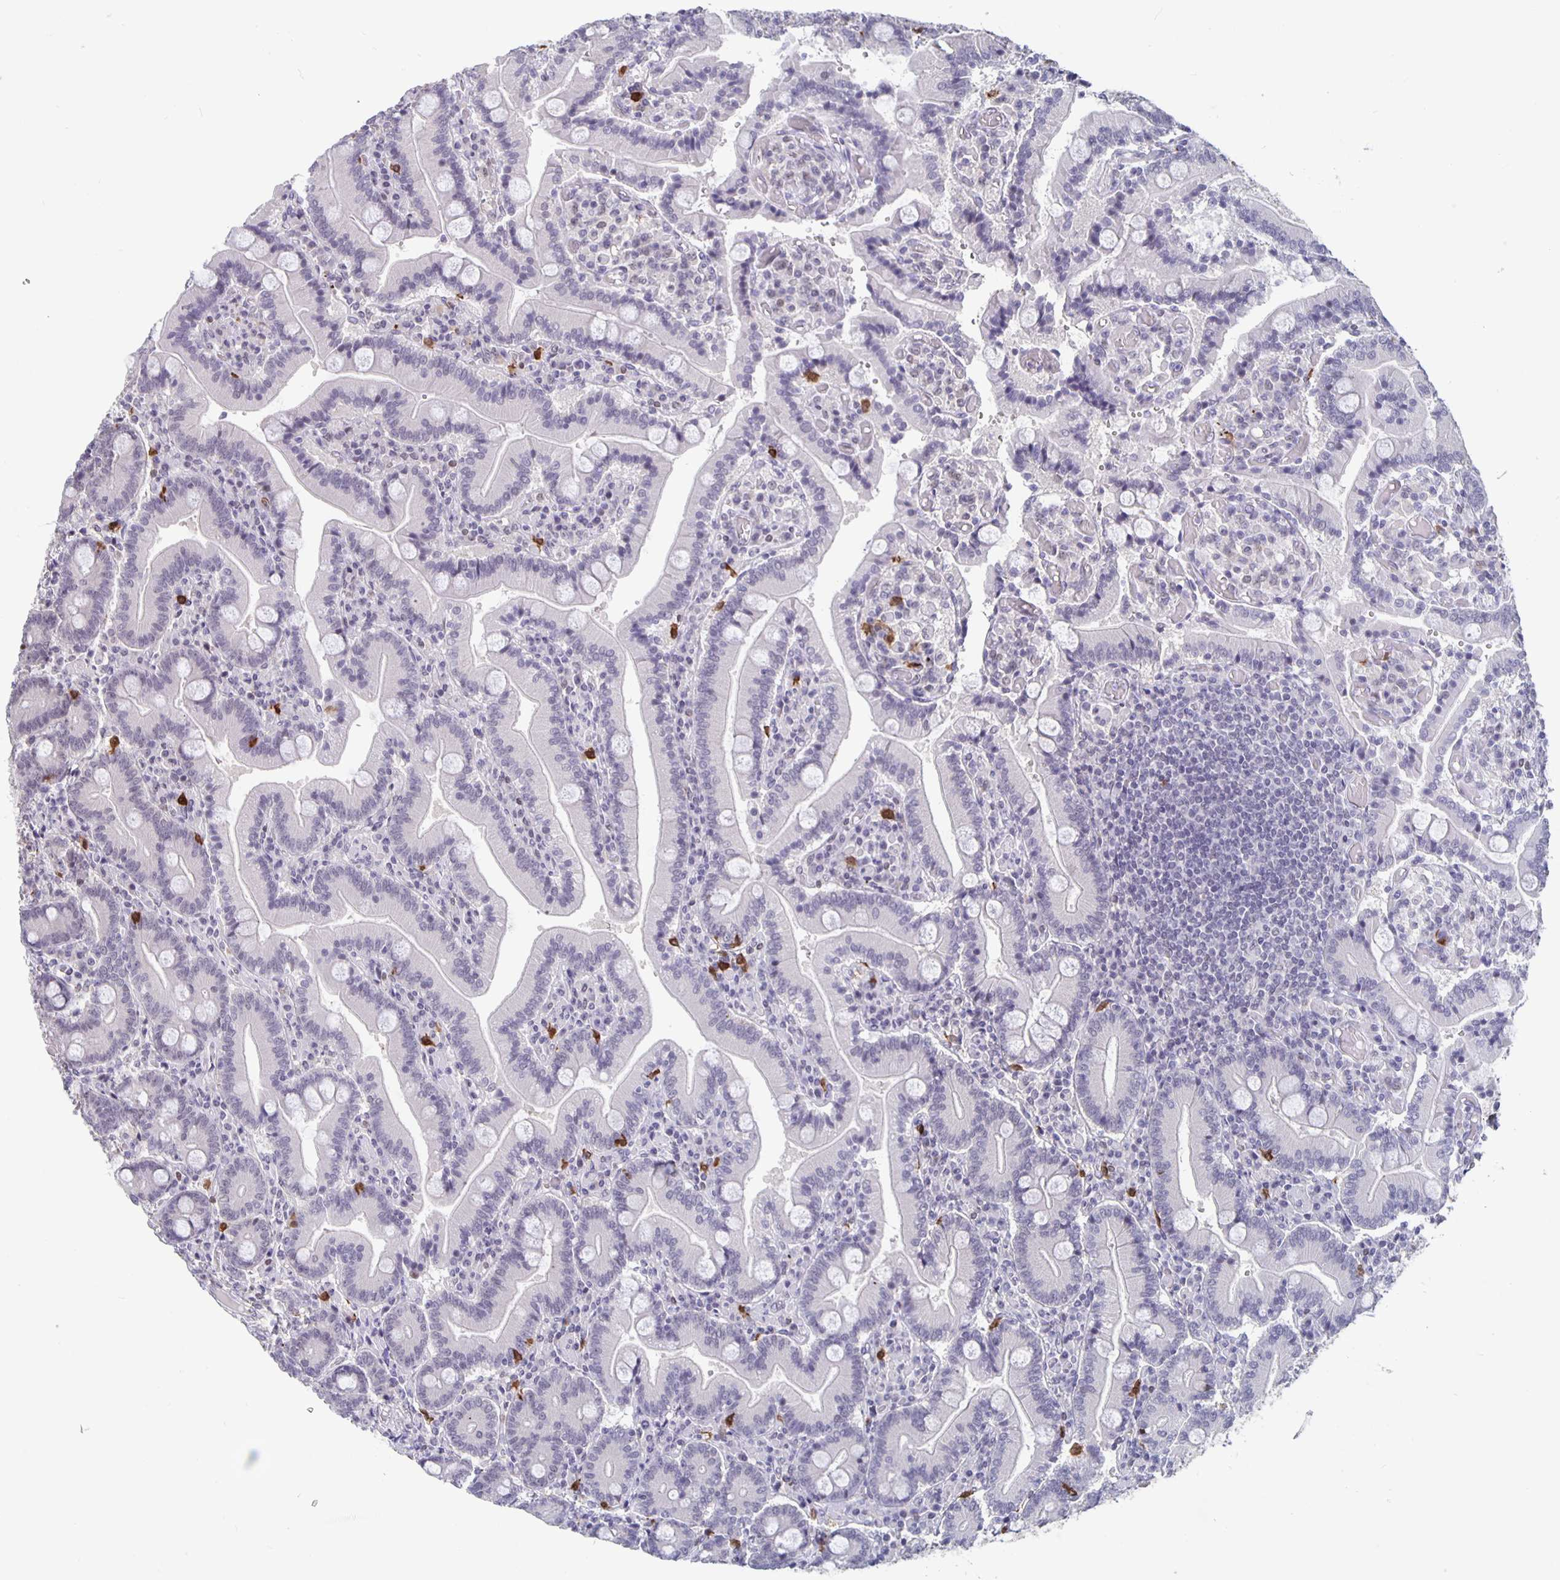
{"staining": {"intensity": "negative", "quantity": "none", "location": "none"}, "tissue": "duodenum", "cell_type": "Glandular cells", "image_type": "normal", "snomed": [{"axis": "morphology", "description": "Normal tissue, NOS"}, {"axis": "topography", "description": "Duodenum"}], "caption": "Immunohistochemical staining of unremarkable duodenum demonstrates no significant expression in glandular cells.", "gene": "ZNF691", "patient": {"sex": "female", "age": 62}}